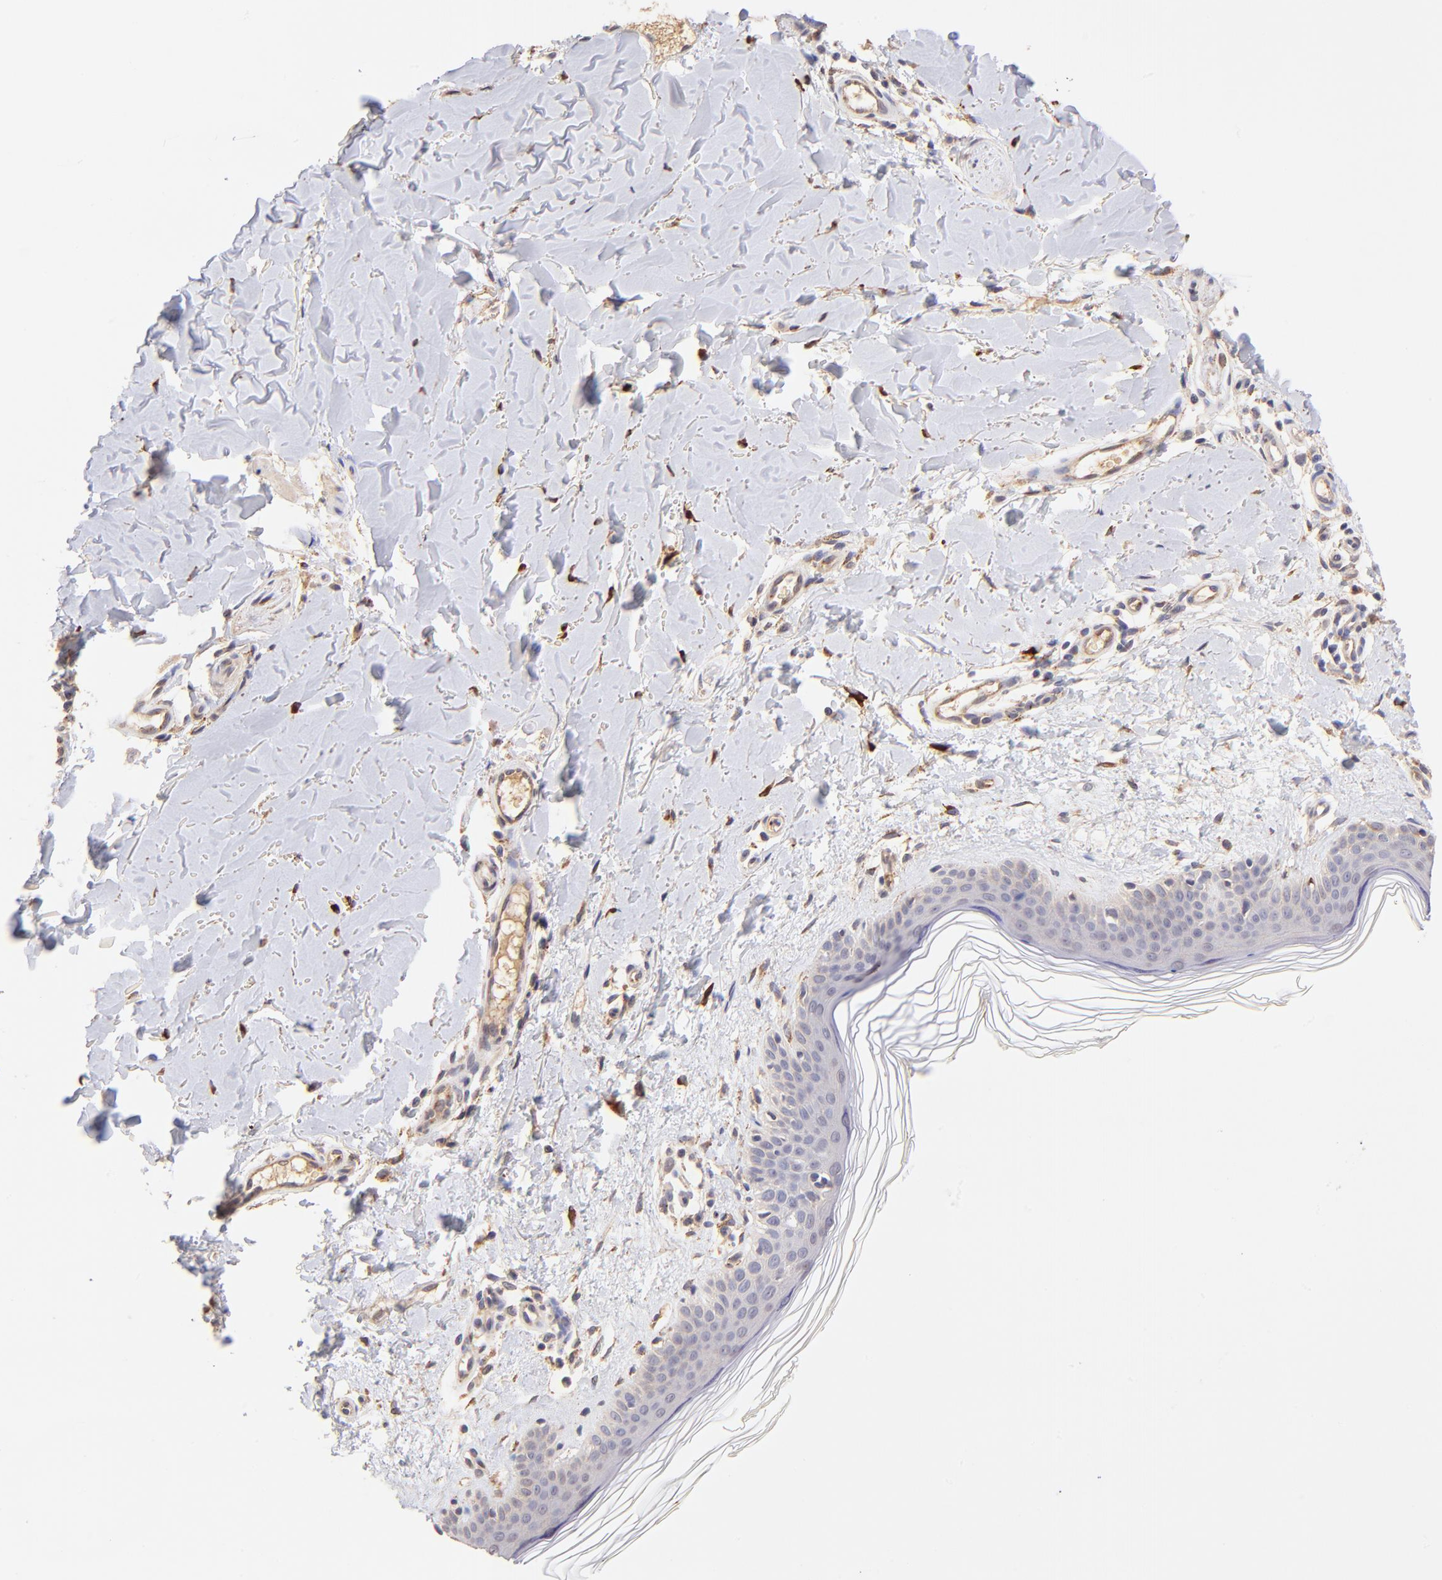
{"staining": {"intensity": "strong", "quantity": ">75%", "location": "cytoplasmic/membranous"}, "tissue": "skin", "cell_type": "Fibroblasts", "image_type": "normal", "snomed": [{"axis": "morphology", "description": "Normal tissue, NOS"}, {"axis": "topography", "description": "Skin"}], "caption": "Normal skin exhibits strong cytoplasmic/membranous expression in approximately >75% of fibroblasts, visualized by immunohistochemistry.", "gene": "SPARC", "patient": {"sex": "female", "age": 56}}